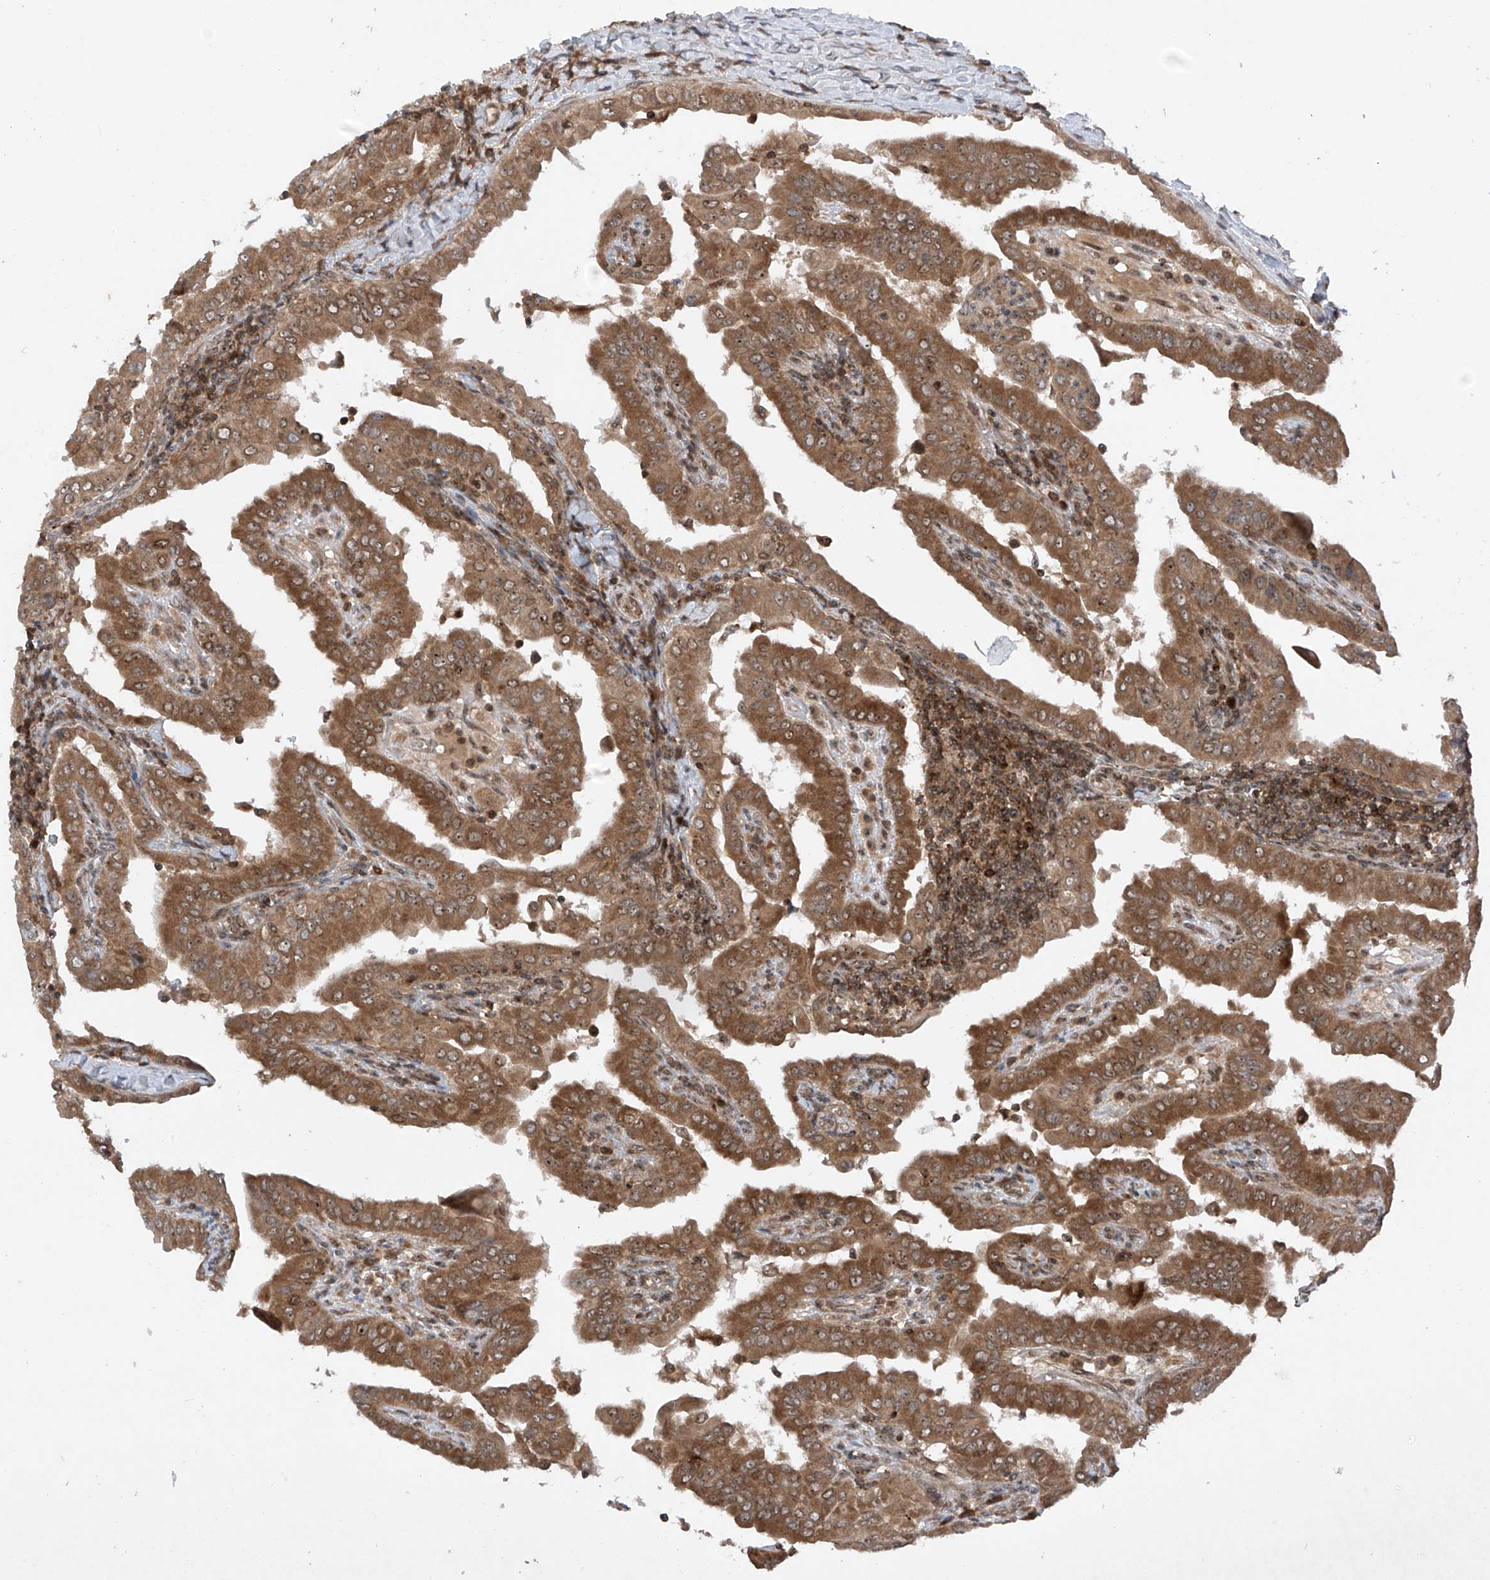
{"staining": {"intensity": "moderate", "quantity": ">75%", "location": "cytoplasmic/membranous,nuclear"}, "tissue": "thyroid cancer", "cell_type": "Tumor cells", "image_type": "cancer", "snomed": [{"axis": "morphology", "description": "Papillary adenocarcinoma, NOS"}, {"axis": "topography", "description": "Thyroid gland"}], "caption": "A histopathology image of human thyroid papillary adenocarcinoma stained for a protein displays moderate cytoplasmic/membranous and nuclear brown staining in tumor cells.", "gene": "C1orf131", "patient": {"sex": "male", "age": 33}}